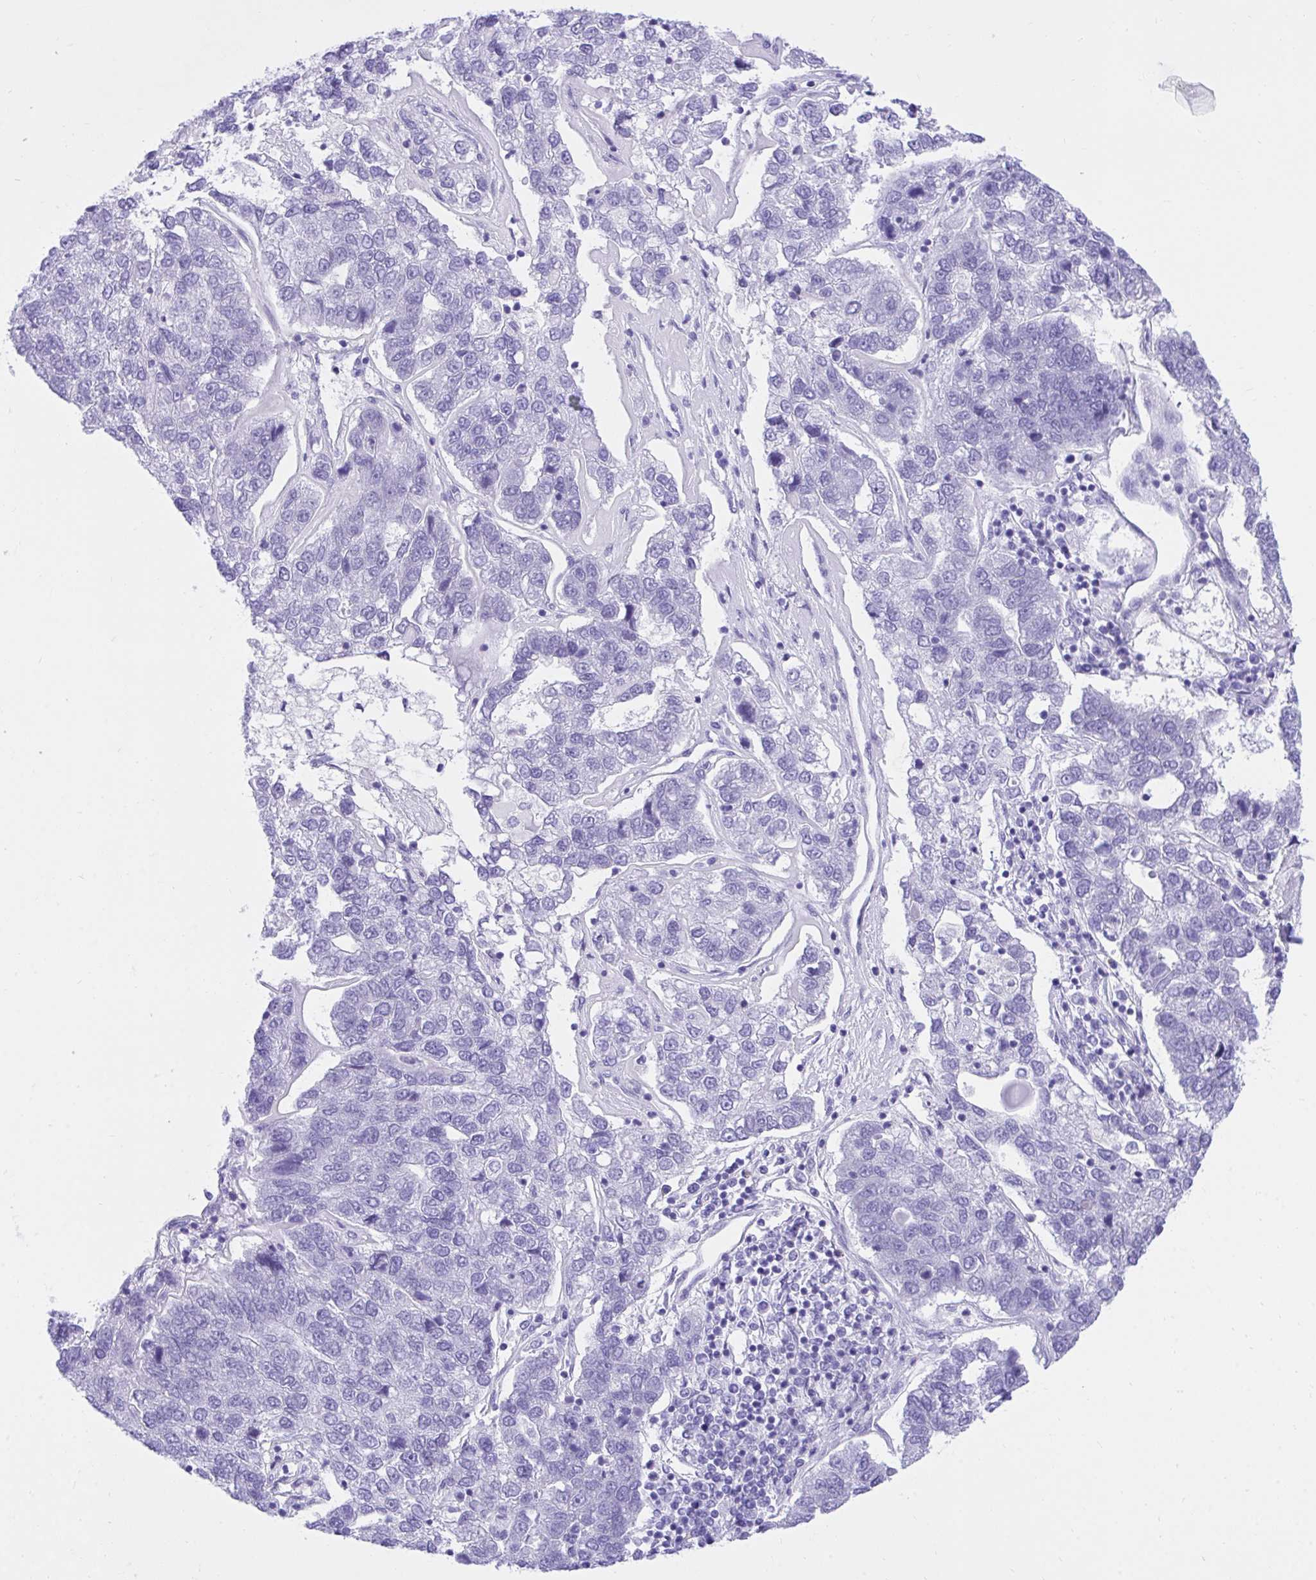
{"staining": {"intensity": "negative", "quantity": "none", "location": "none"}, "tissue": "pancreatic cancer", "cell_type": "Tumor cells", "image_type": "cancer", "snomed": [{"axis": "morphology", "description": "Adenocarcinoma, NOS"}, {"axis": "topography", "description": "Pancreas"}], "caption": "The photomicrograph reveals no staining of tumor cells in pancreatic cancer.", "gene": "KCNN4", "patient": {"sex": "female", "age": 61}}